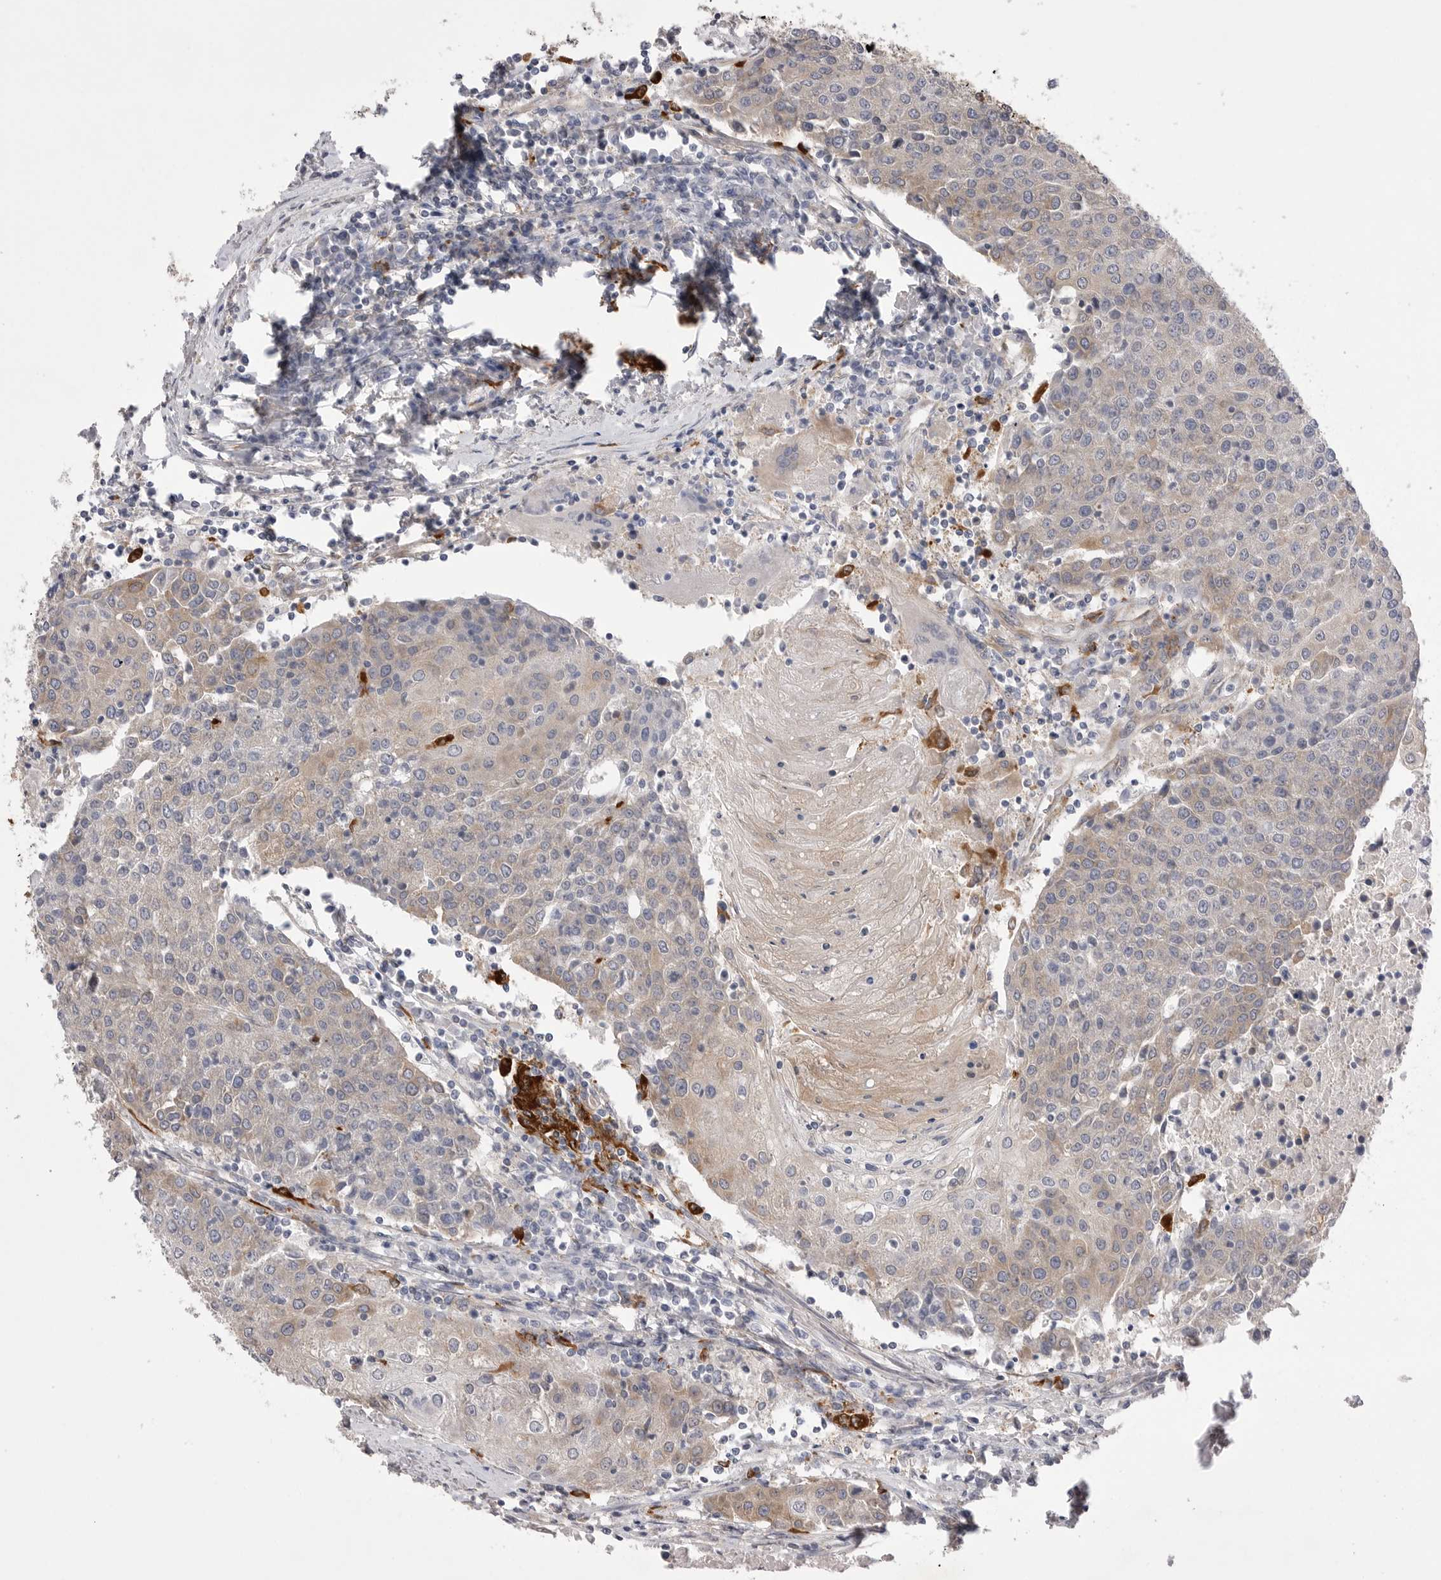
{"staining": {"intensity": "weak", "quantity": "<25%", "location": "cytoplasmic/membranous"}, "tissue": "urothelial cancer", "cell_type": "Tumor cells", "image_type": "cancer", "snomed": [{"axis": "morphology", "description": "Urothelial carcinoma, High grade"}, {"axis": "topography", "description": "Urinary bladder"}], "caption": "Immunohistochemistry histopathology image of neoplastic tissue: high-grade urothelial carcinoma stained with DAB (3,3'-diaminobenzidine) exhibits no significant protein staining in tumor cells.", "gene": "VAC14", "patient": {"sex": "female", "age": 85}}